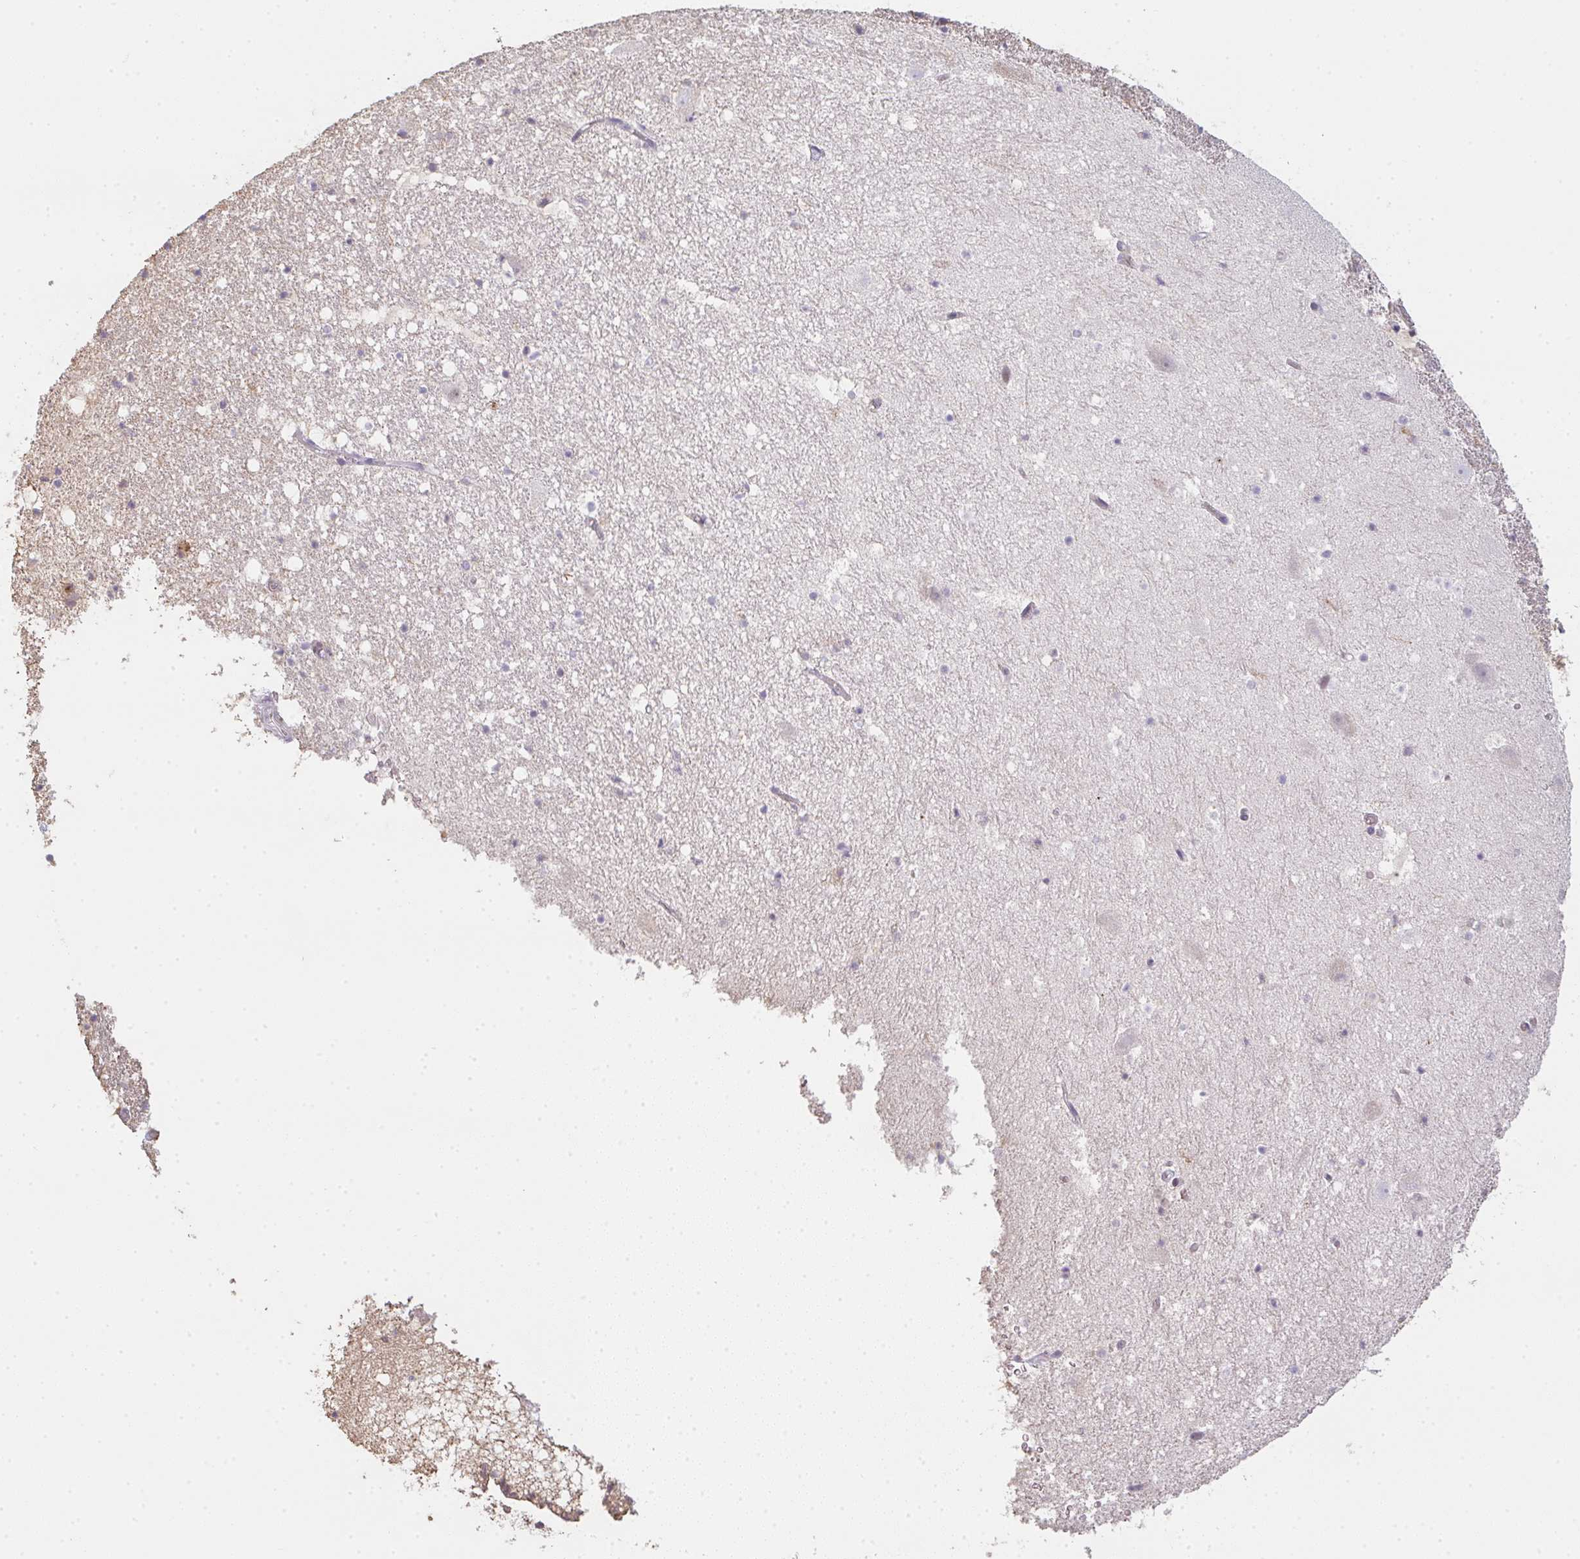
{"staining": {"intensity": "negative", "quantity": "none", "location": "none"}, "tissue": "hippocampus", "cell_type": "Glial cells", "image_type": "normal", "snomed": [{"axis": "morphology", "description": "Normal tissue, NOS"}, {"axis": "topography", "description": "Hippocampus"}], "caption": "An image of hippocampus stained for a protein displays no brown staining in glial cells. (DAB IHC, high magnification).", "gene": "TMEM237", "patient": {"sex": "female", "age": 42}}